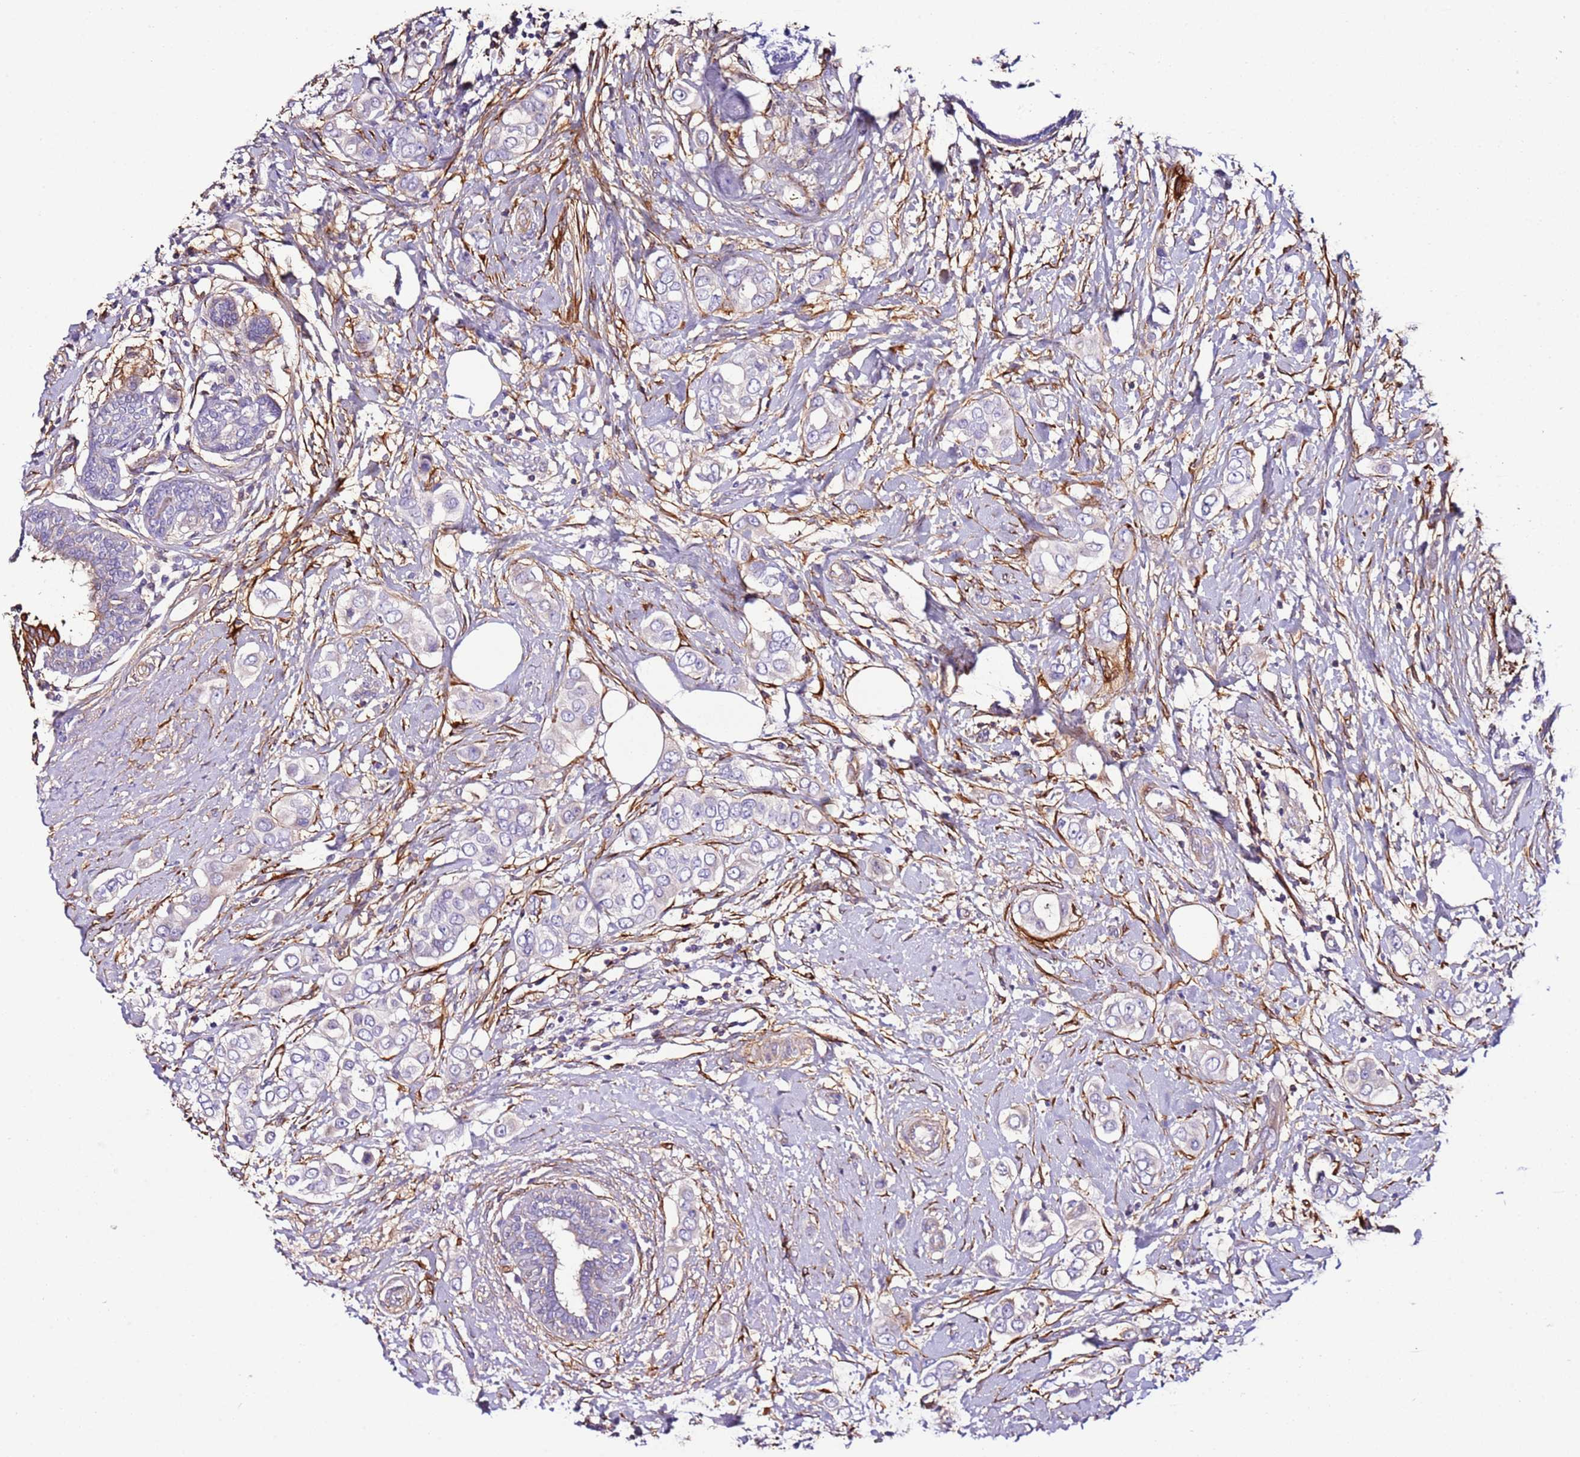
{"staining": {"intensity": "negative", "quantity": "none", "location": "none"}, "tissue": "breast cancer", "cell_type": "Tumor cells", "image_type": "cancer", "snomed": [{"axis": "morphology", "description": "Lobular carcinoma"}, {"axis": "topography", "description": "Breast"}], "caption": "This is a photomicrograph of immunohistochemistry staining of breast cancer, which shows no staining in tumor cells.", "gene": "FAM174C", "patient": {"sex": "female", "age": 51}}